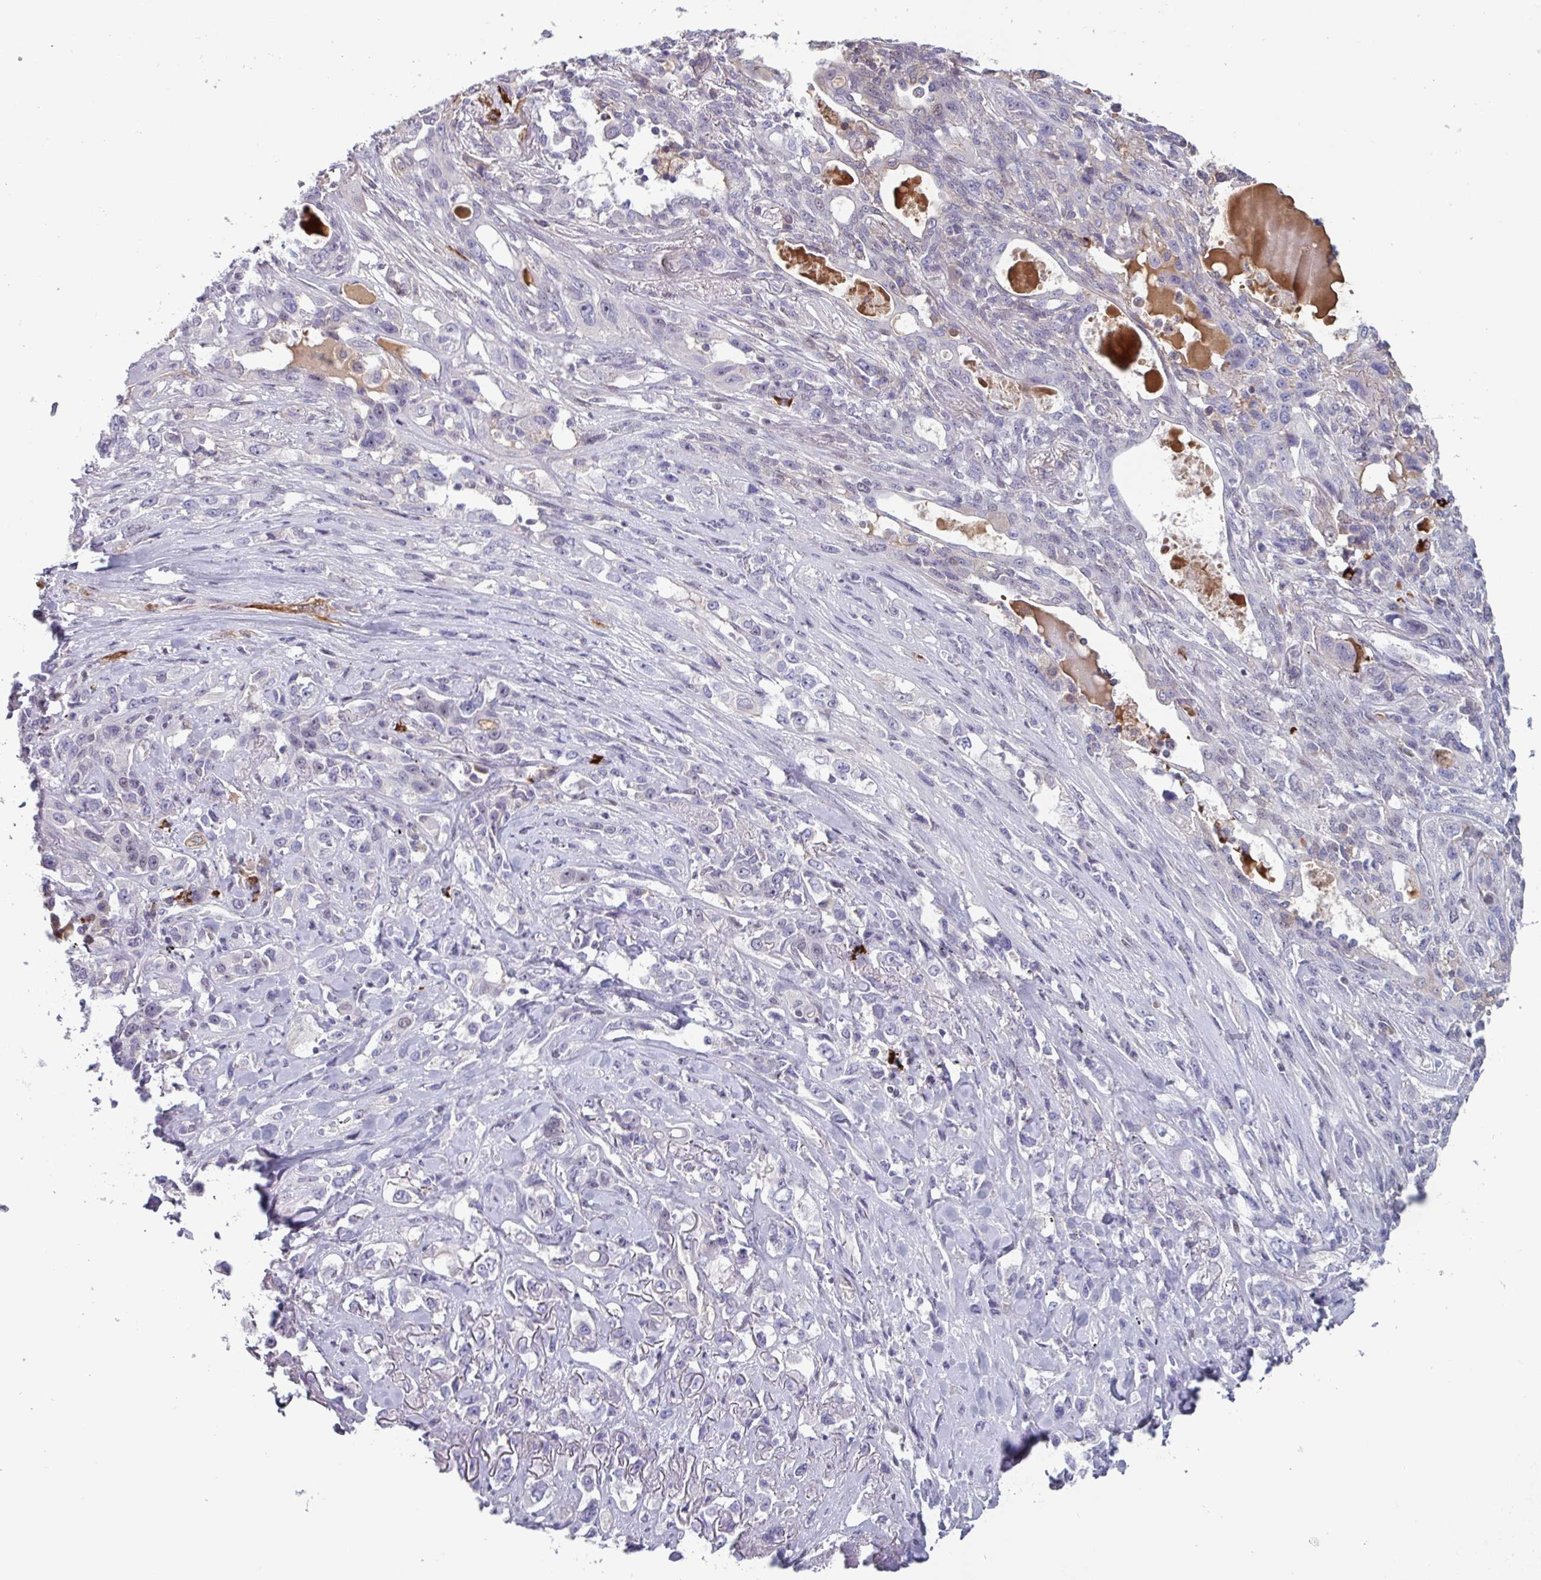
{"staining": {"intensity": "negative", "quantity": "none", "location": "none"}, "tissue": "lung cancer", "cell_type": "Tumor cells", "image_type": "cancer", "snomed": [{"axis": "morphology", "description": "Squamous cell carcinoma, NOS"}, {"axis": "topography", "description": "Lung"}], "caption": "Lung squamous cell carcinoma stained for a protein using immunohistochemistry (IHC) reveals no expression tumor cells.", "gene": "ZNF575", "patient": {"sex": "female", "age": 70}}